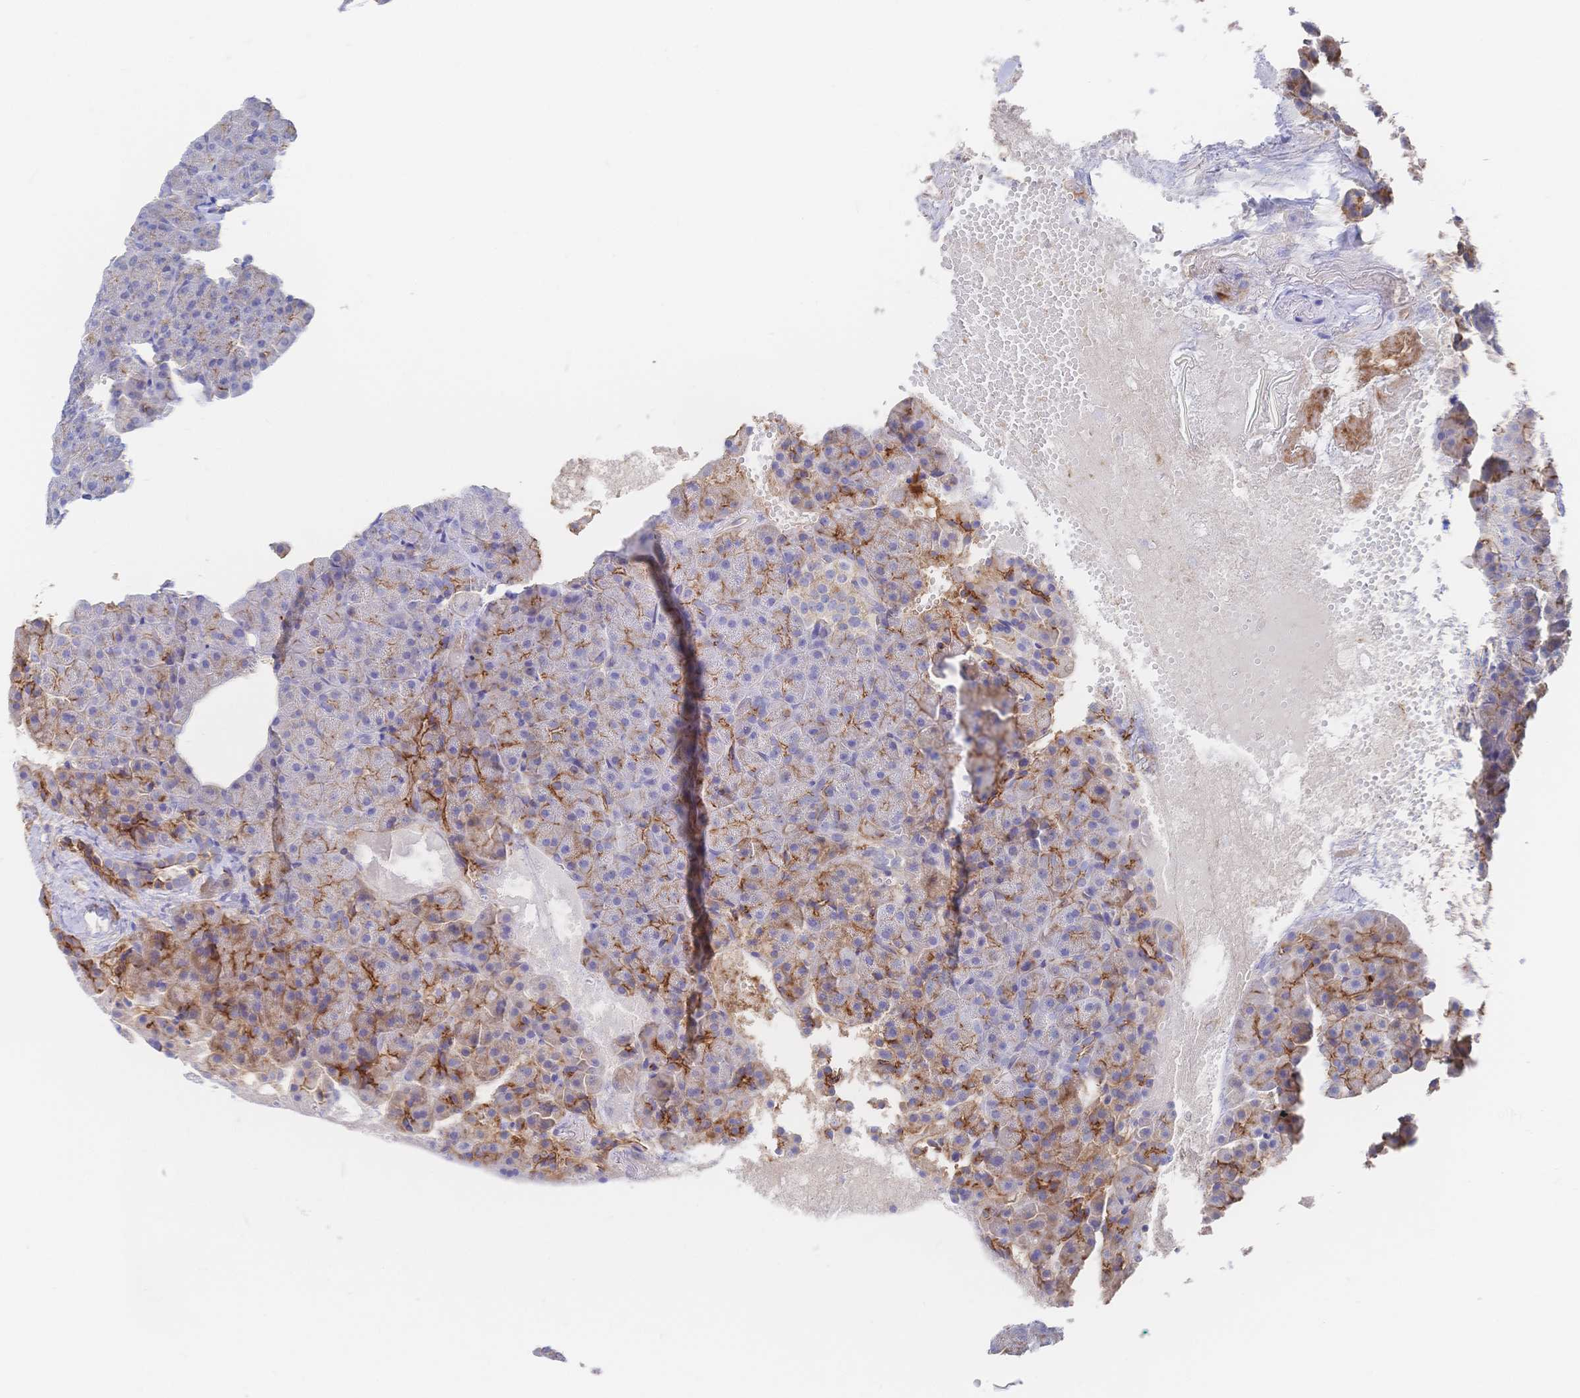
{"staining": {"intensity": "moderate", "quantity": "25%-75%", "location": "cytoplasmic/membranous"}, "tissue": "pancreas", "cell_type": "Exocrine glandular cells", "image_type": "normal", "snomed": [{"axis": "morphology", "description": "Normal tissue, NOS"}, {"axis": "topography", "description": "Pancreas"}], "caption": "Human pancreas stained for a protein (brown) demonstrates moderate cytoplasmic/membranous positive expression in about 25%-75% of exocrine glandular cells.", "gene": "F11R", "patient": {"sex": "female", "age": 74}}